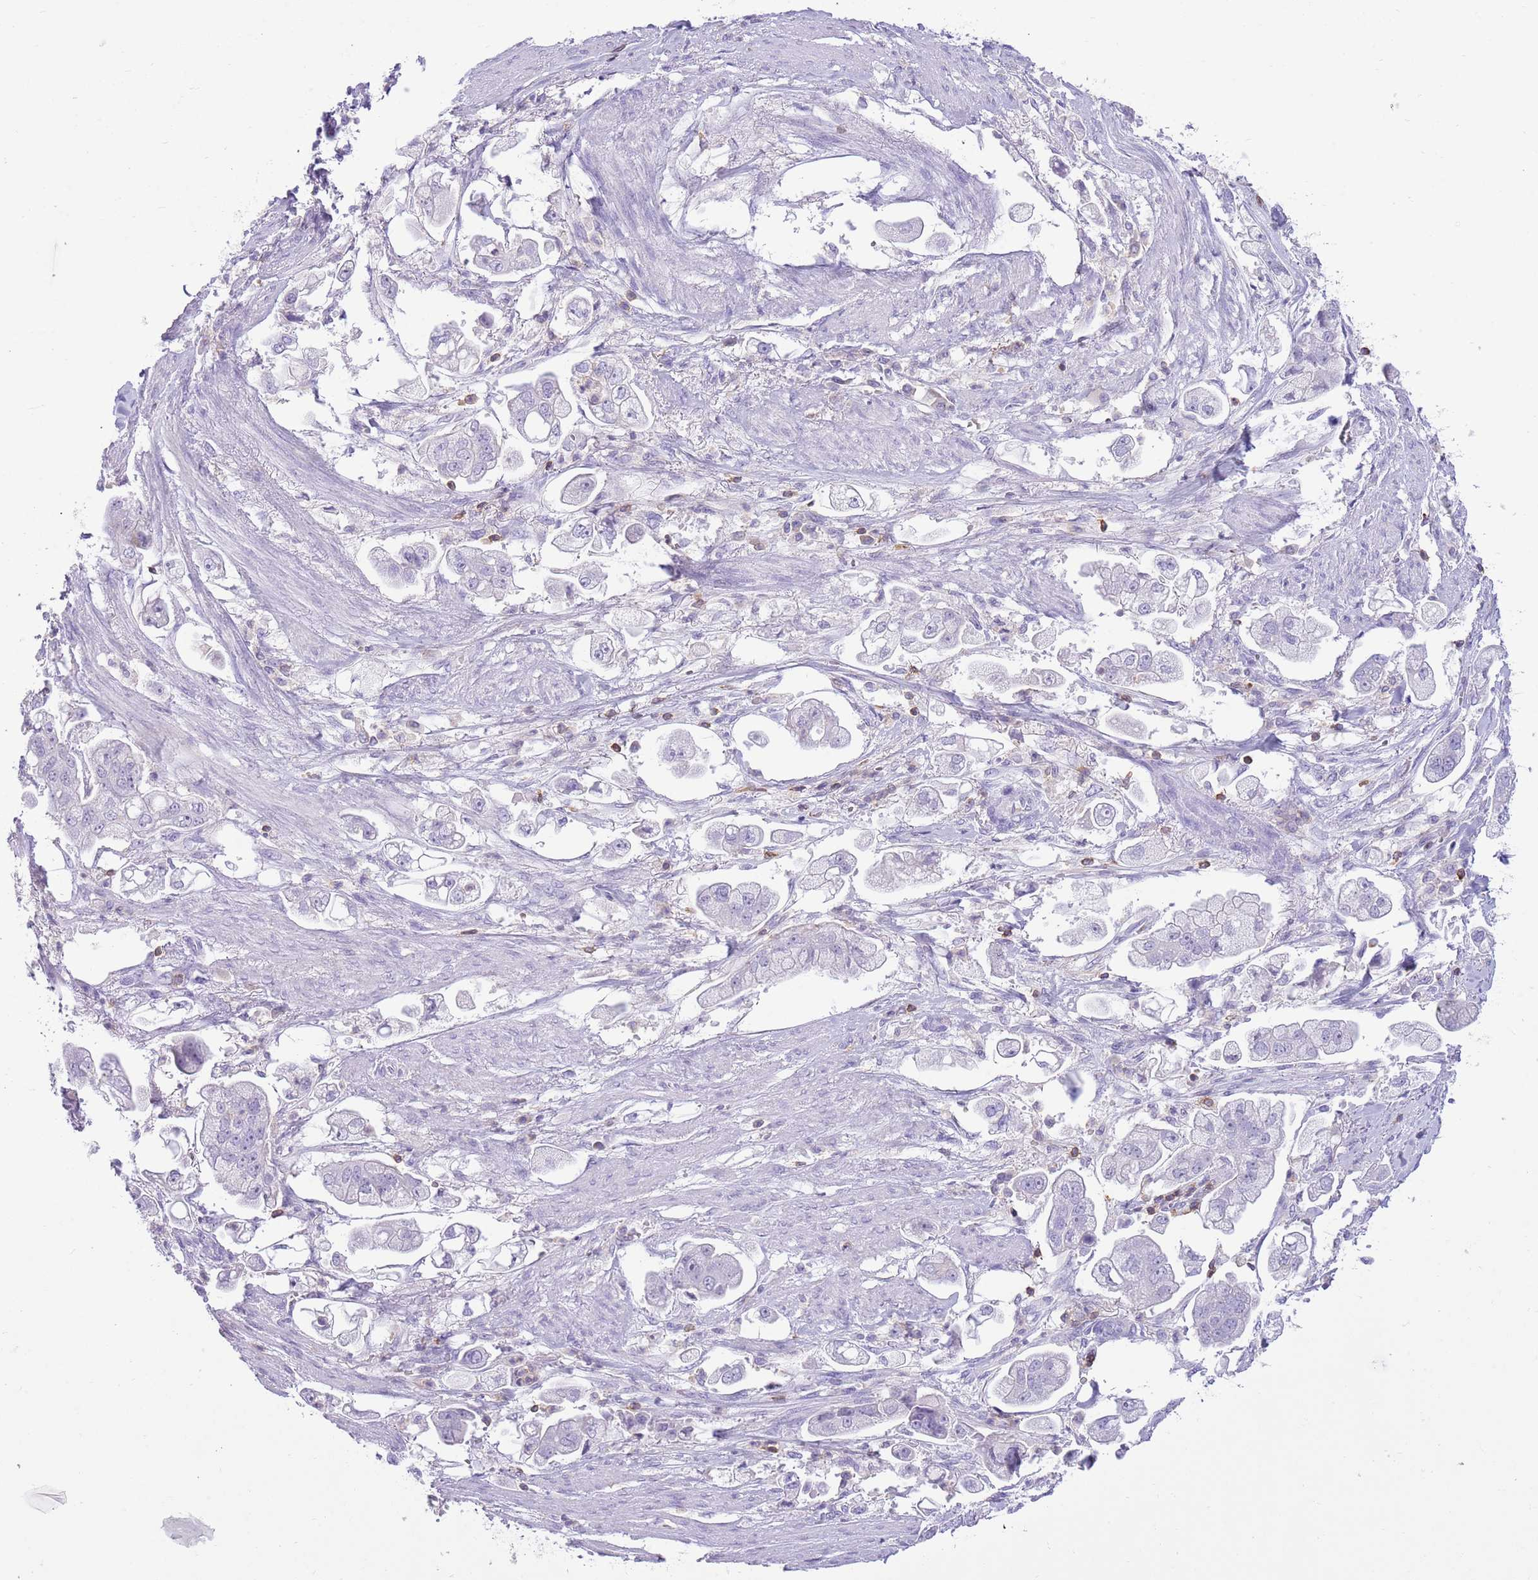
{"staining": {"intensity": "negative", "quantity": "none", "location": "none"}, "tissue": "stomach cancer", "cell_type": "Tumor cells", "image_type": "cancer", "snomed": [{"axis": "morphology", "description": "Adenocarcinoma, NOS"}, {"axis": "topography", "description": "Stomach"}], "caption": "Tumor cells are negative for brown protein staining in stomach adenocarcinoma. (Immunohistochemistry, brightfield microscopy, high magnification).", "gene": "OR4Q3", "patient": {"sex": "male", "age": 62}}